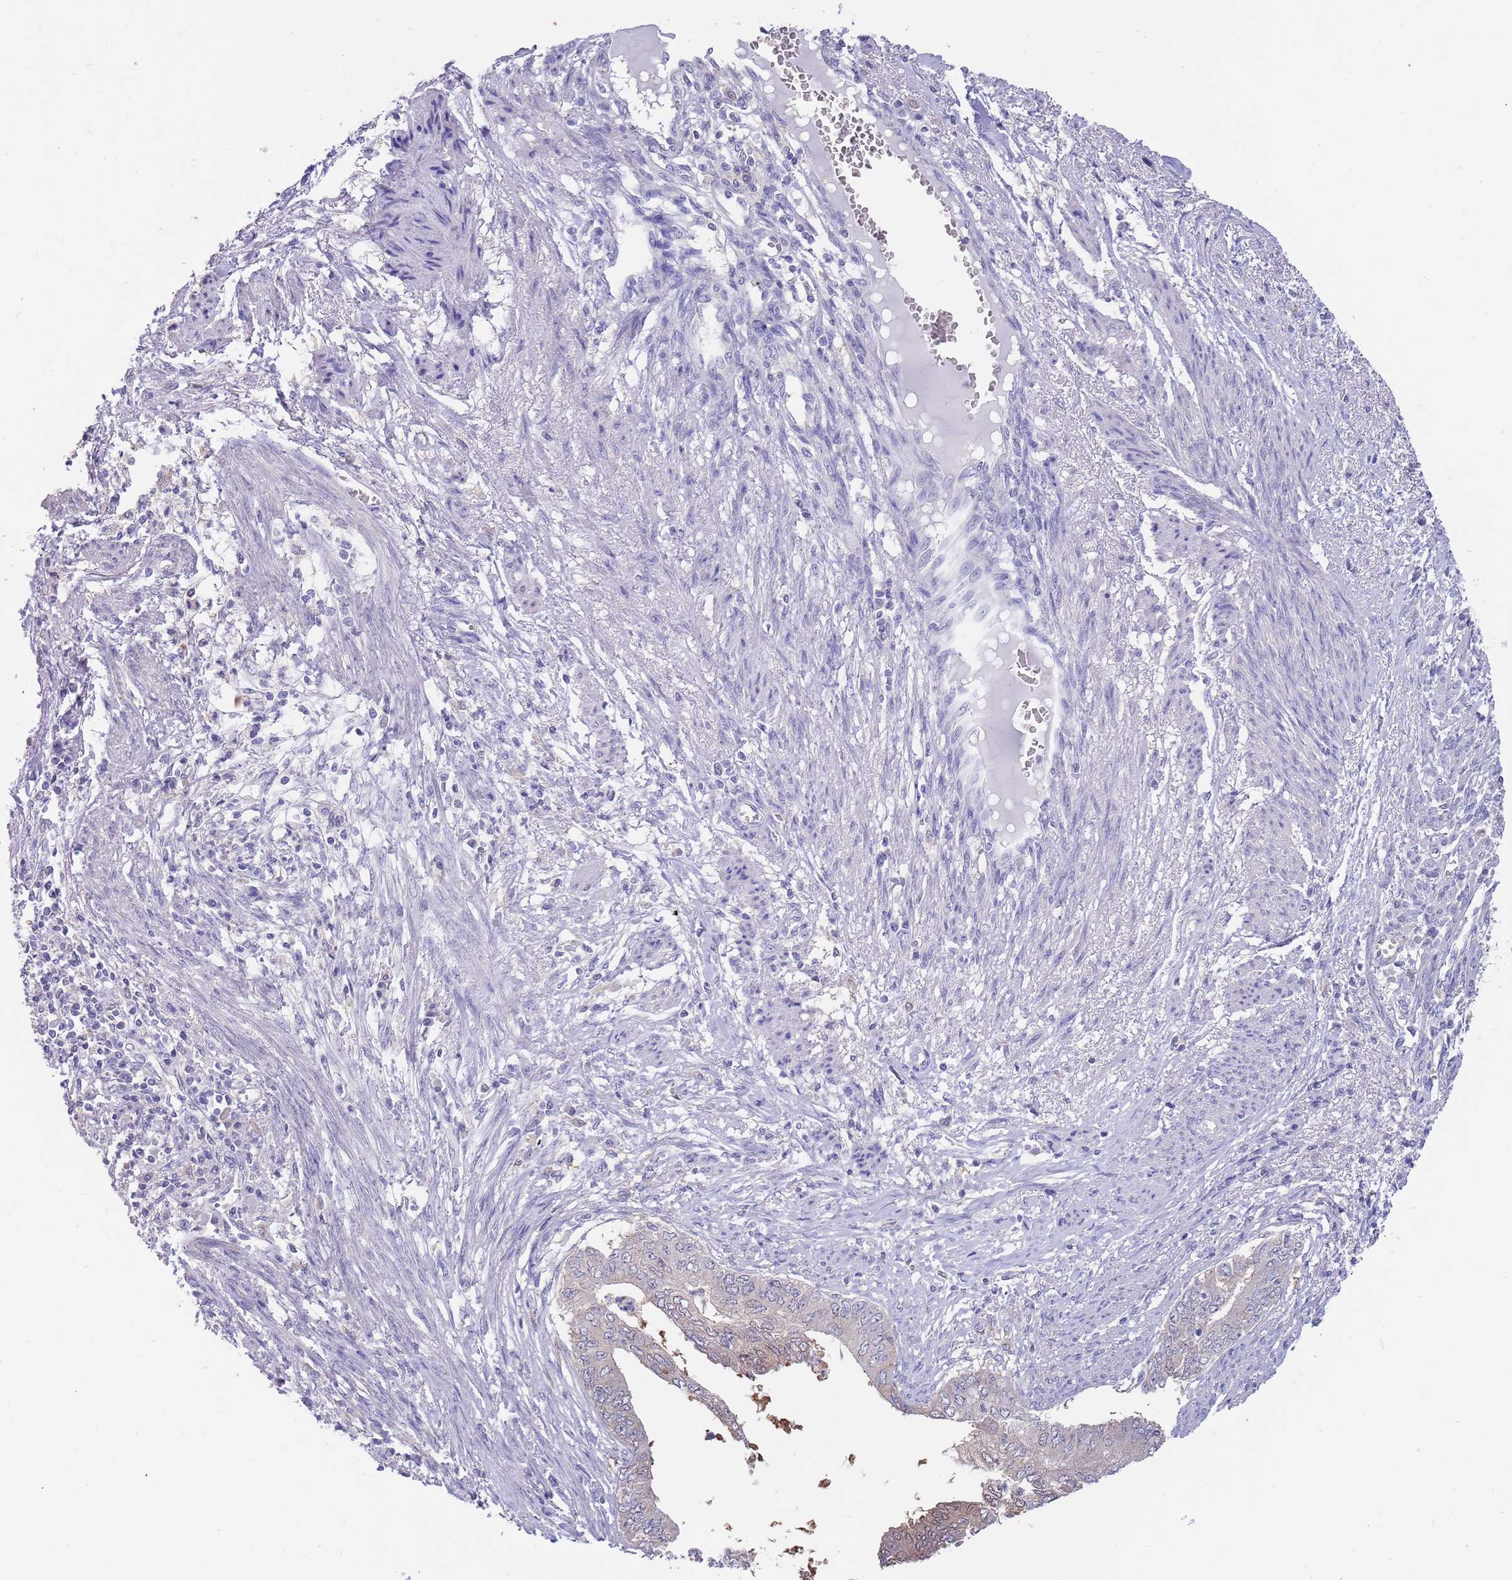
{"staining": {"intensity": "weak", "quantity": "<25%", "location": "cytoplasmic/membranous"}, "tissue": "endometrial cancer", "cell_type": "Tumor cells", "image_type": "cancer", "snomed": [{"axis": "morphology", "description": "Adenocarcinoma, NOS"}, {"axis": "topography", "description": "Endometrium"}], "caption": "Photomicrograph shows no significant protein expression in tumor cells of endometrial cancer (adenocarcinoma).", "gene": "AP5S1", "patient": {"sex": "female", "age": 68}}